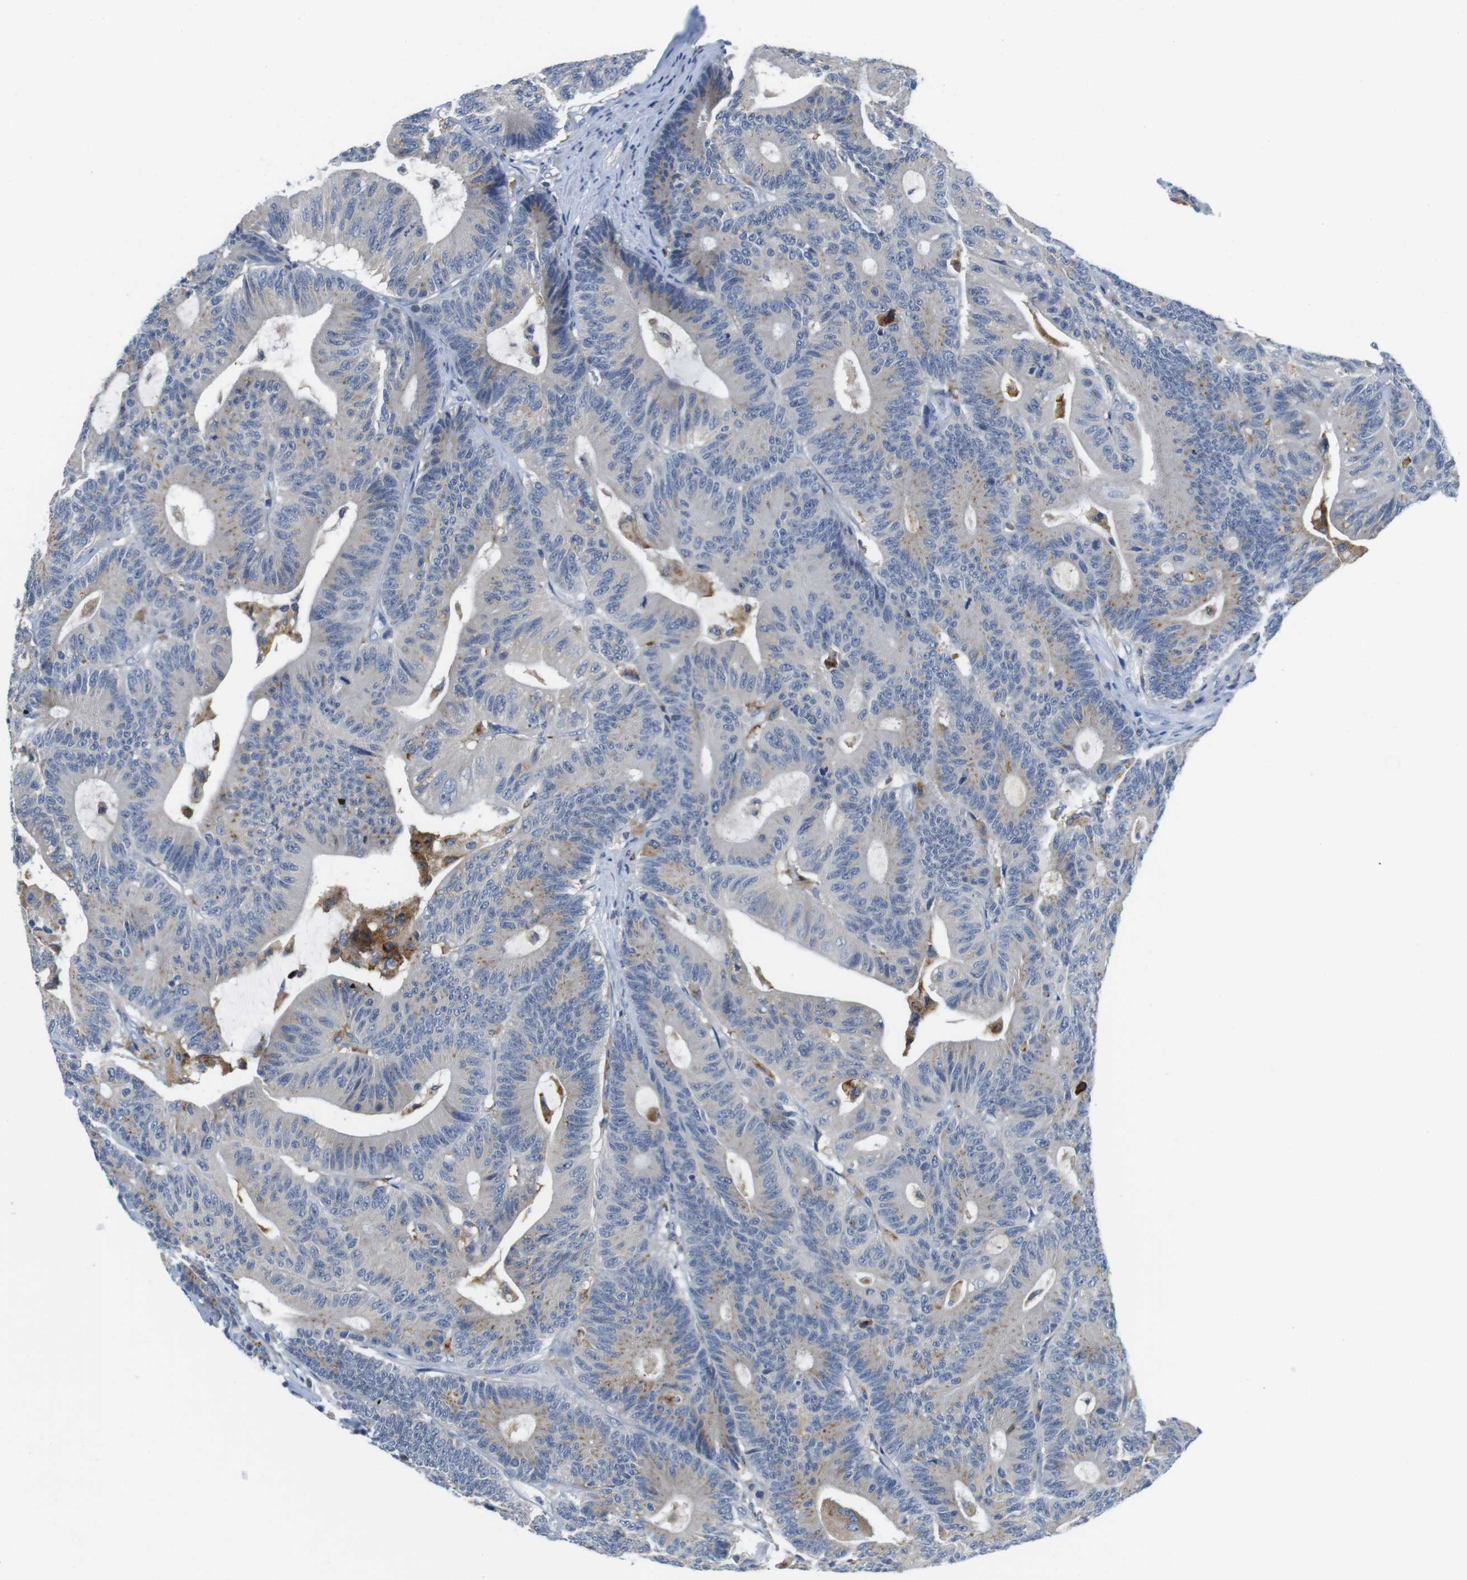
{"staining": {"intensity": "weak", "quantity": "25%-75%", "location": "cytoplasmic/membranous"}, "tissue": "colorectal cancer", "cell_type": "Tumor cells", "image_type": "cancer", "snomed": [{"axis": "morphology", "description": "Adenocarcinoma, NOS"}, {"axis": "topography", "description": "Colon"}], "caption": "DAB immunohistochemical staining of adenocarcinoma (colorectal) reveals weak cytoplasmic/membranous protein positivity in approximately 25%-75% of tumor cells. Using DAB (3,3'-diaminobenzidine) (brown) and hematoxylin (blue) stains, captured at high magnification using brightfield microscopy.", "gene": "CNGA2", "patient": {"sex": "female", "age": 84}}